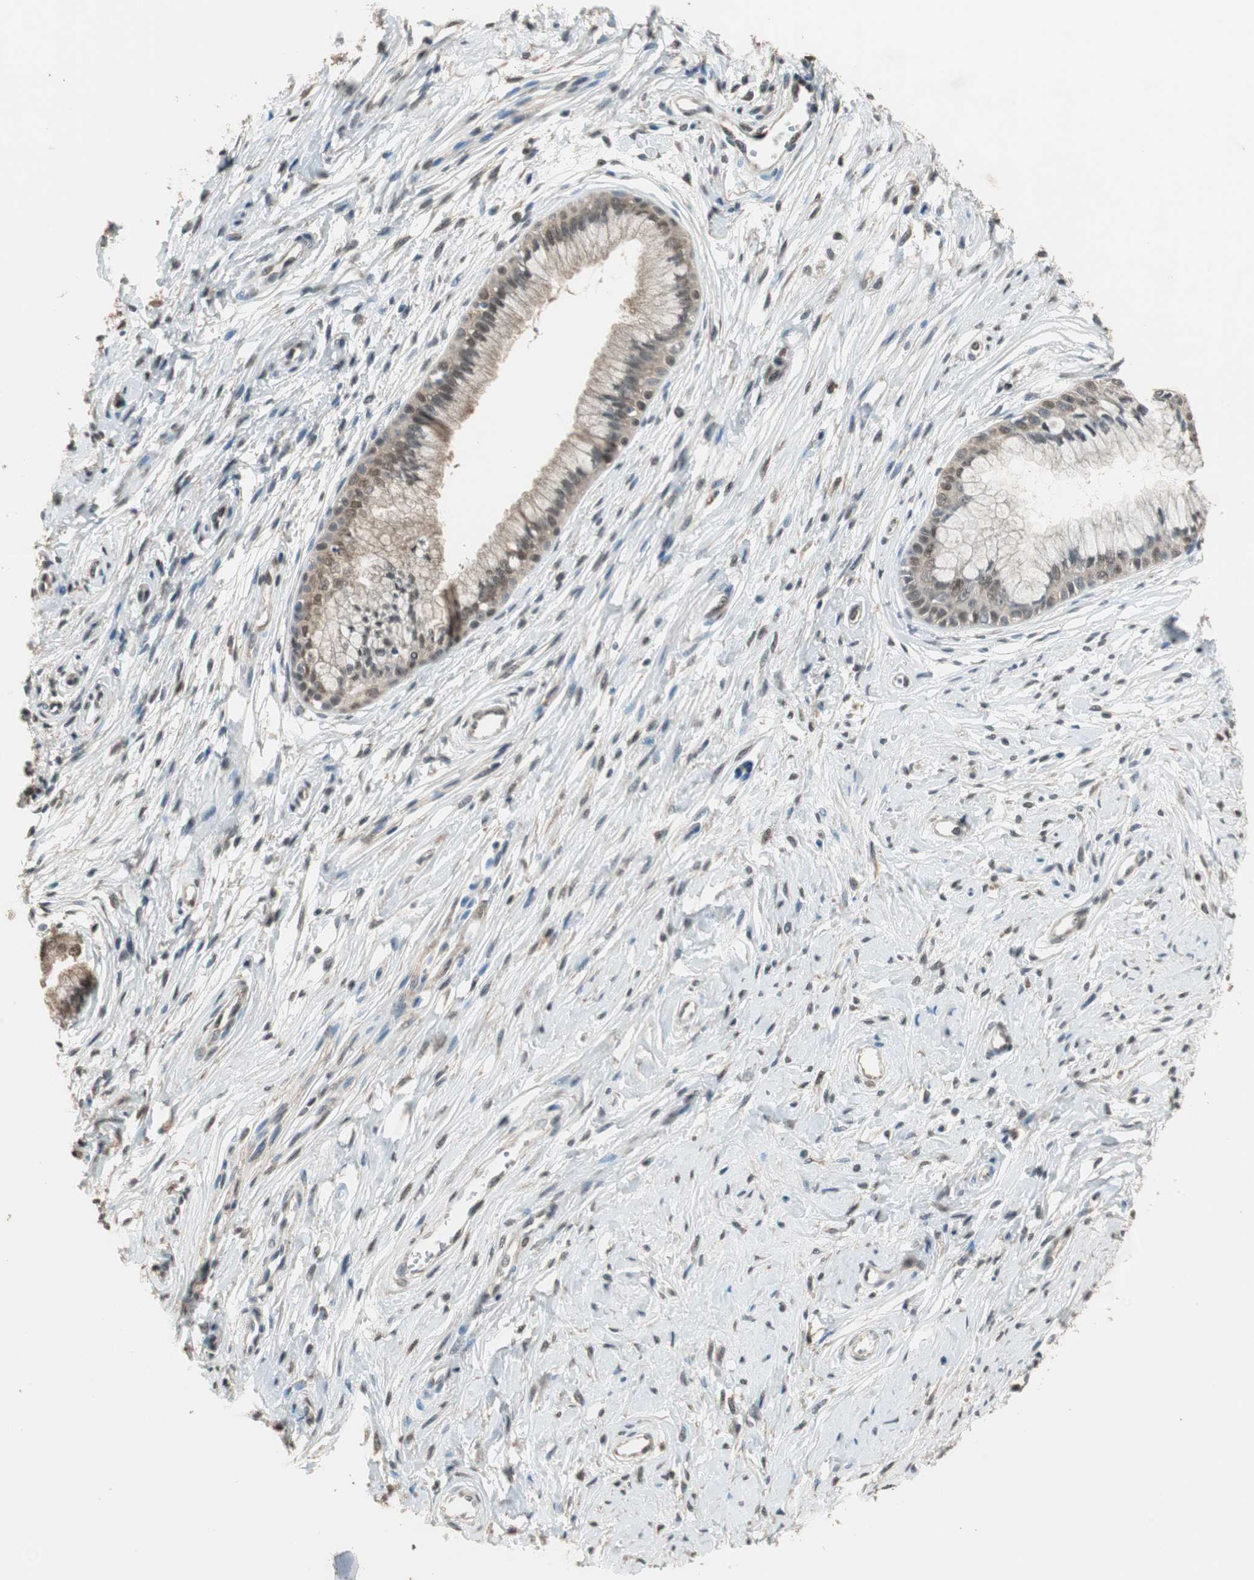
{"staining": {"intensity": "weak", "quantity": "25%-75%", "location": "cytoplasmic/membranous,nuclear"}, "tissue": "cervix", "cell_type": "Glandular cells", "image_type": "normal", "snomed": [{"axis": "morphology", "description": "Normal tissue, NOS"}, {"axis": "topography", "description": "Cervix"}], "caption": "This micrograph exhibits IHC staining of benign cervix, with low weak cytoplasmic/membranous,nuclear staining in about 25%-75% of glandular cells.", "gene": "USP5", "patient": {"sex": "female", "age": 39}}